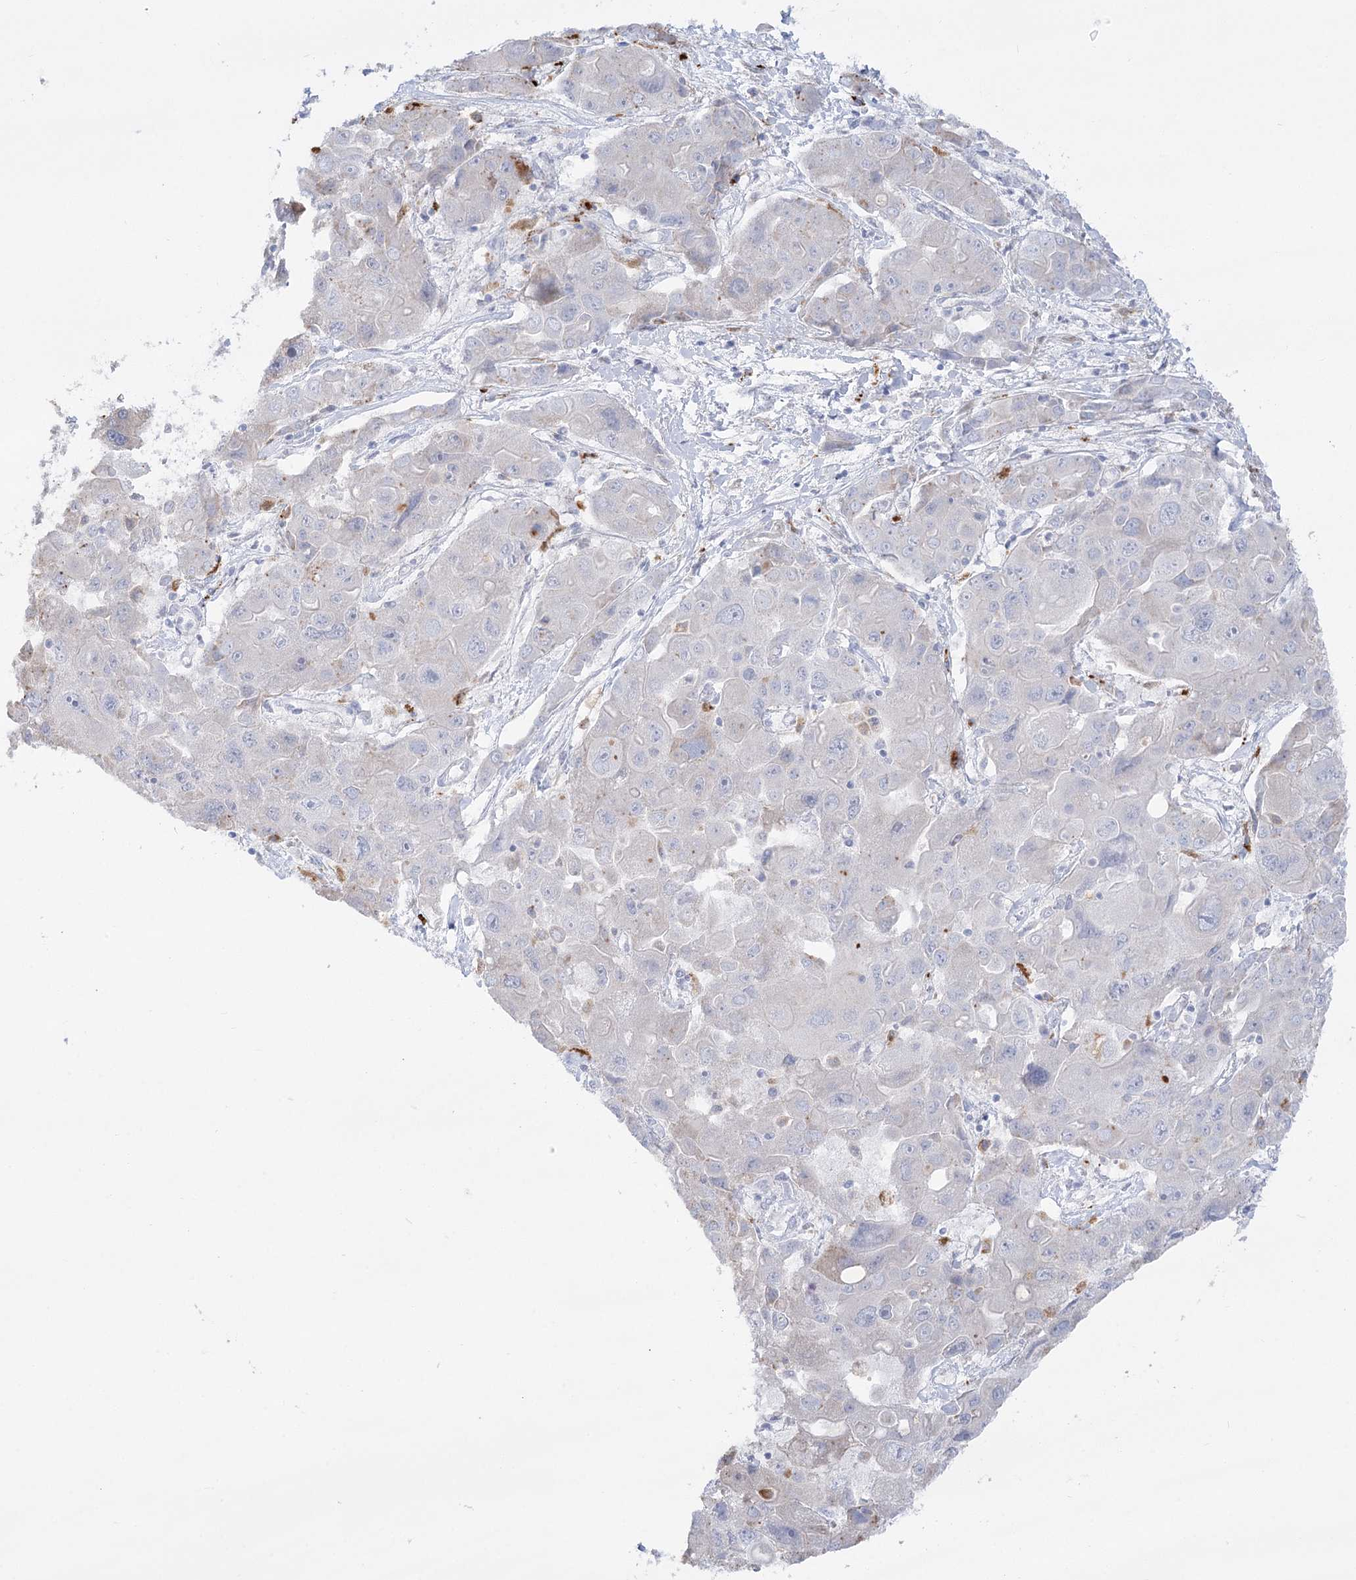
{"staining": {"intensity": "negative", "quantity": "none", "location": "none"}, "tissue": "liver cancer", "cell_type": "Tumor cells", "image_type": "cancer", "snomed": [{"axis": "morphology", "description": "Cholangiocarcinoma"}, {"axis": "topography", "description": "Liver"}], "caption": "Immunohistochemistry (IHC) histopathology image of neoplastic tissue: human liver cancer stained with DAB exhibits no significant protein expression in tumor cells.", "gene": "SIAE", "patient": {"sex": "male", "age": 67}}